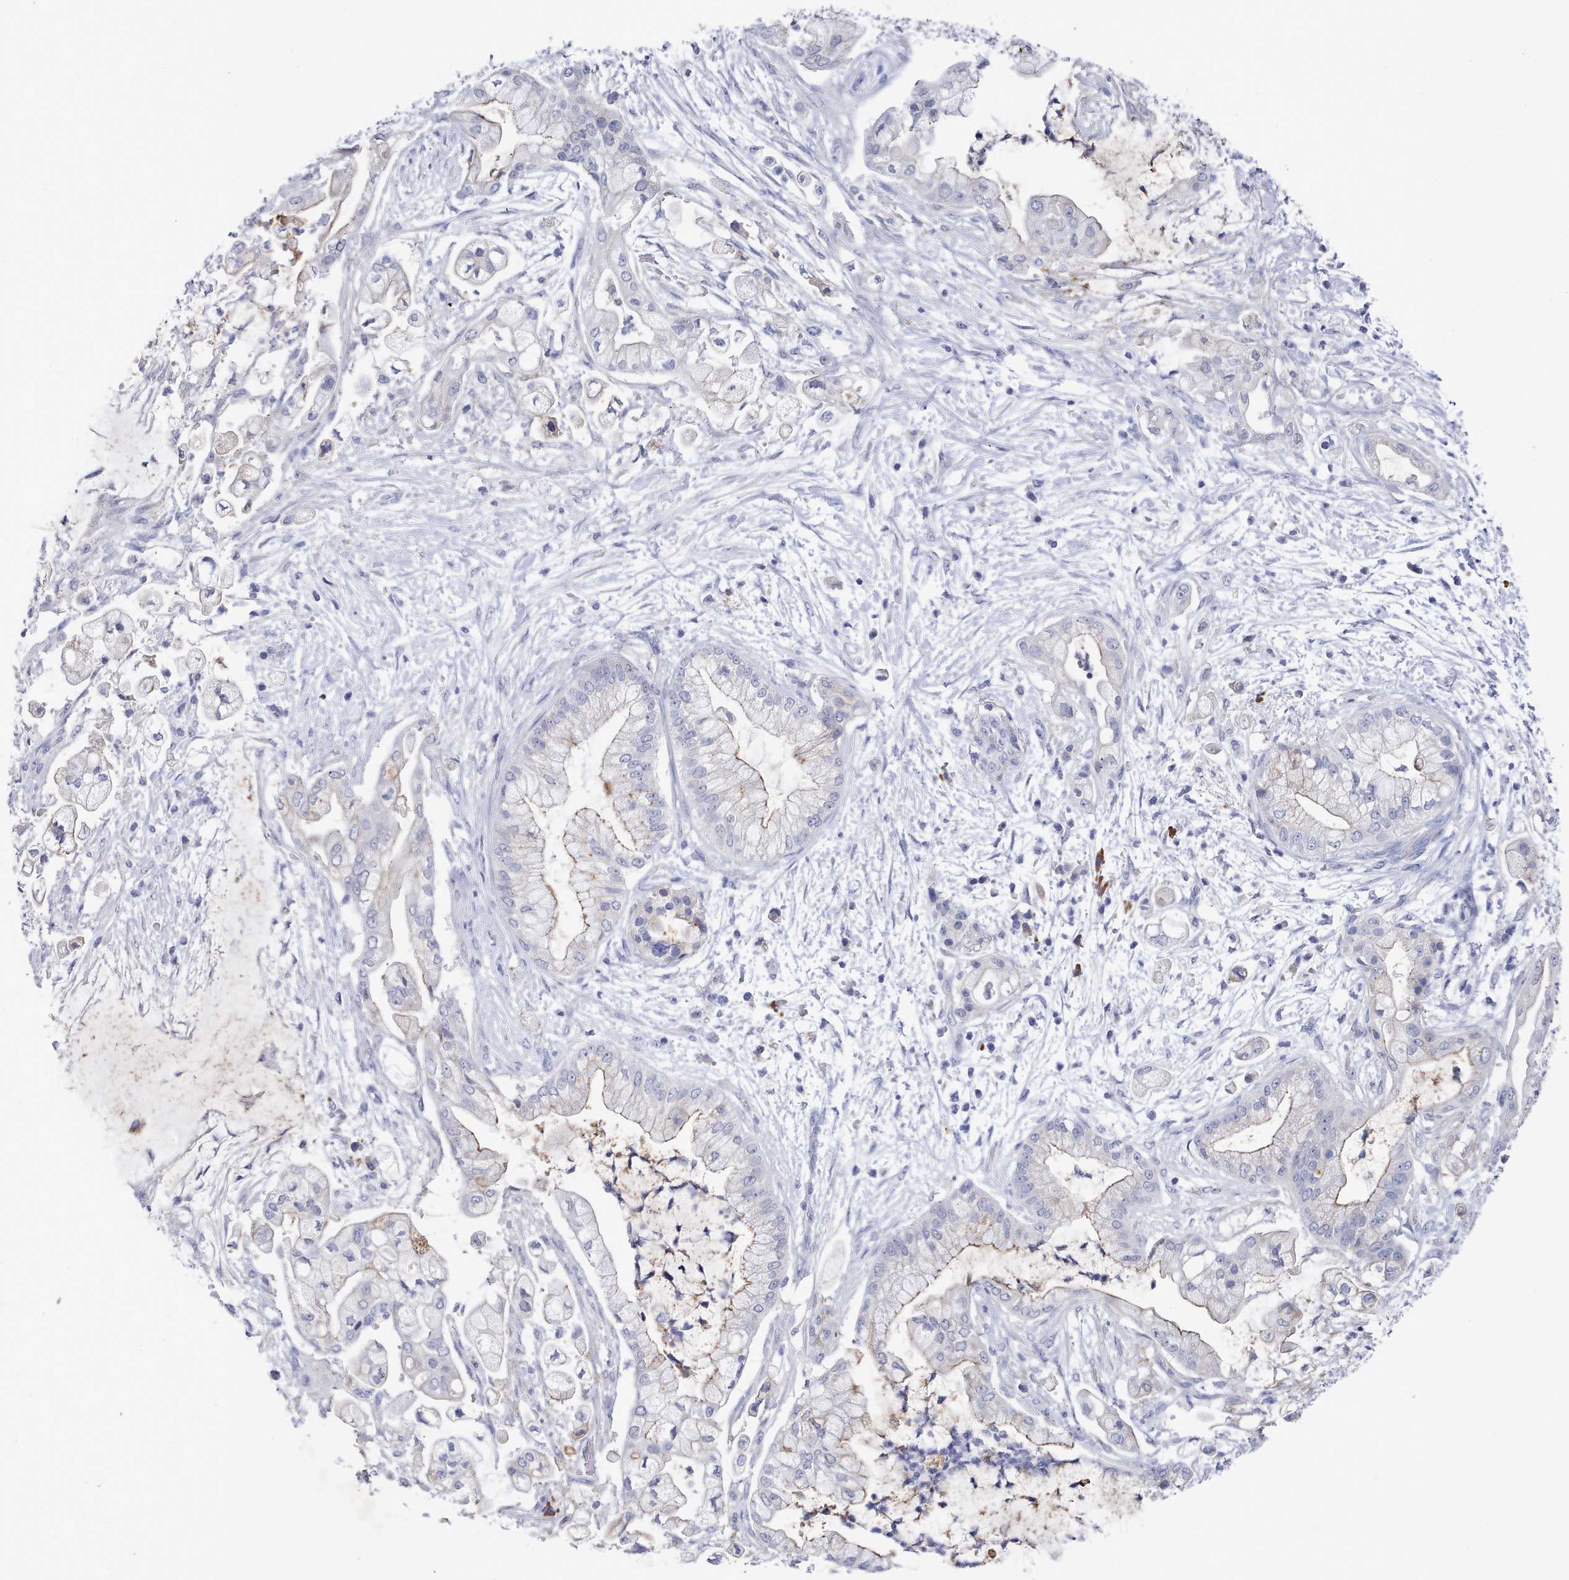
{"staining": {"intensity": "negative", "quantity": "none", "location": "none"}, "tissue": "pancreatic cancer", "cell_type": "Tumor cells", "image_type": "cancer", "snomed": [{"axis": "morphology", "description": "Adenocarcinoma, NOS"}, {"axis": "topography", "description": "Pancreas"}], "caption": "This is an IHC photomicrograph of human pancreatic cancer (adenocarcinoma). There is no positivity in tumor cells.", "gene": "ACAD11", "patient": {"sex": "female", "age": 69}}